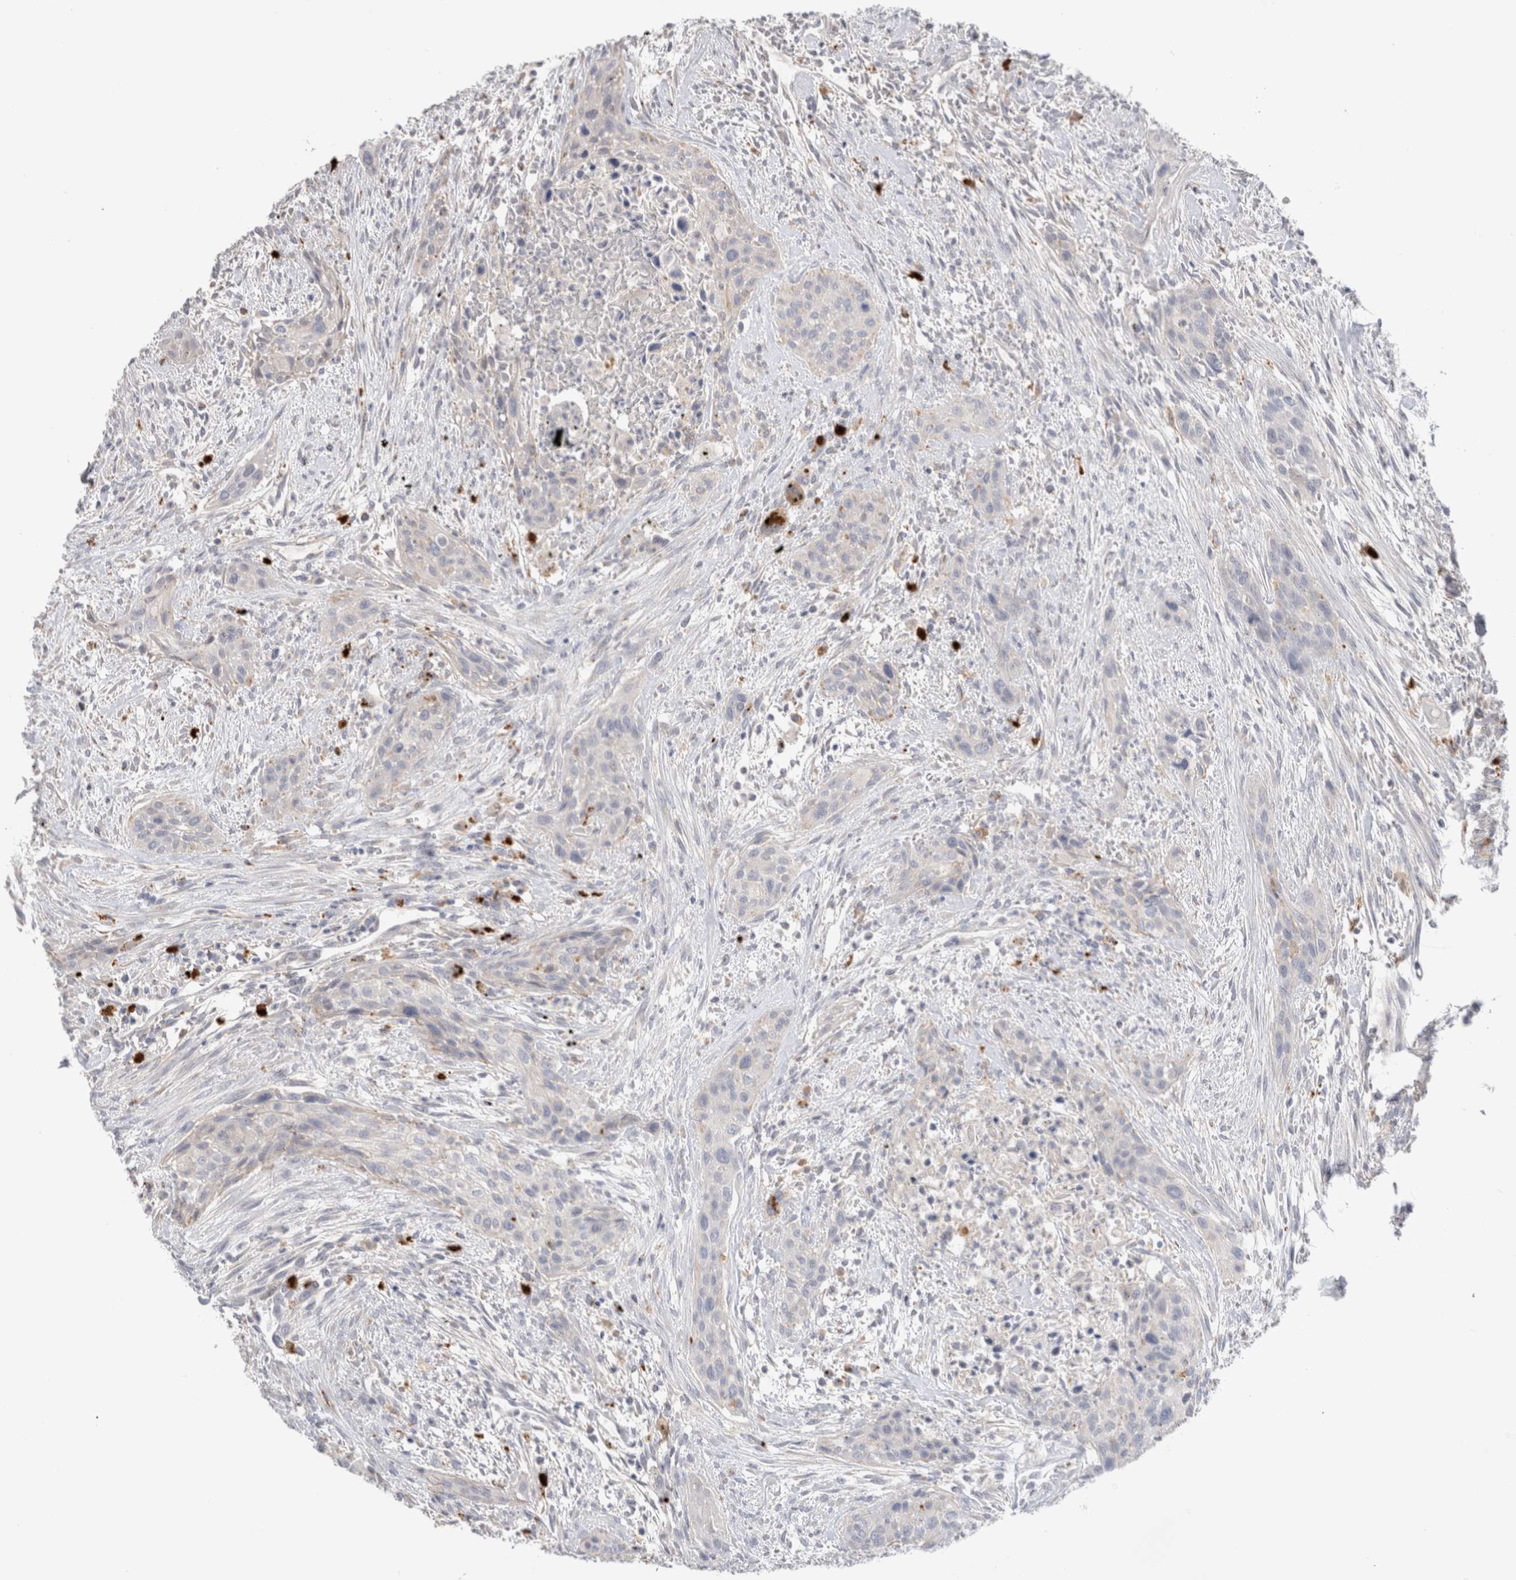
{"staining": {"intensity": "negative", "quantity": "none", "location": "none"}, "tissue": "urothelial cancer", "cell_type": "Tumor cells", "image_type": "cancer", "snomed": [{"axis": "morphology", "description": "Urothelial carcinoma, High grade"}, {"axis": "topography", "description": "Urinary bladder"}], "caption": "Immunohistochemistry (IHC) image of urothelial cancer stained for a protein (brown), which displays no positivity in tumor cells.", "gene": "HPGDS", "patient": {"sex": "male", "age": 35}}